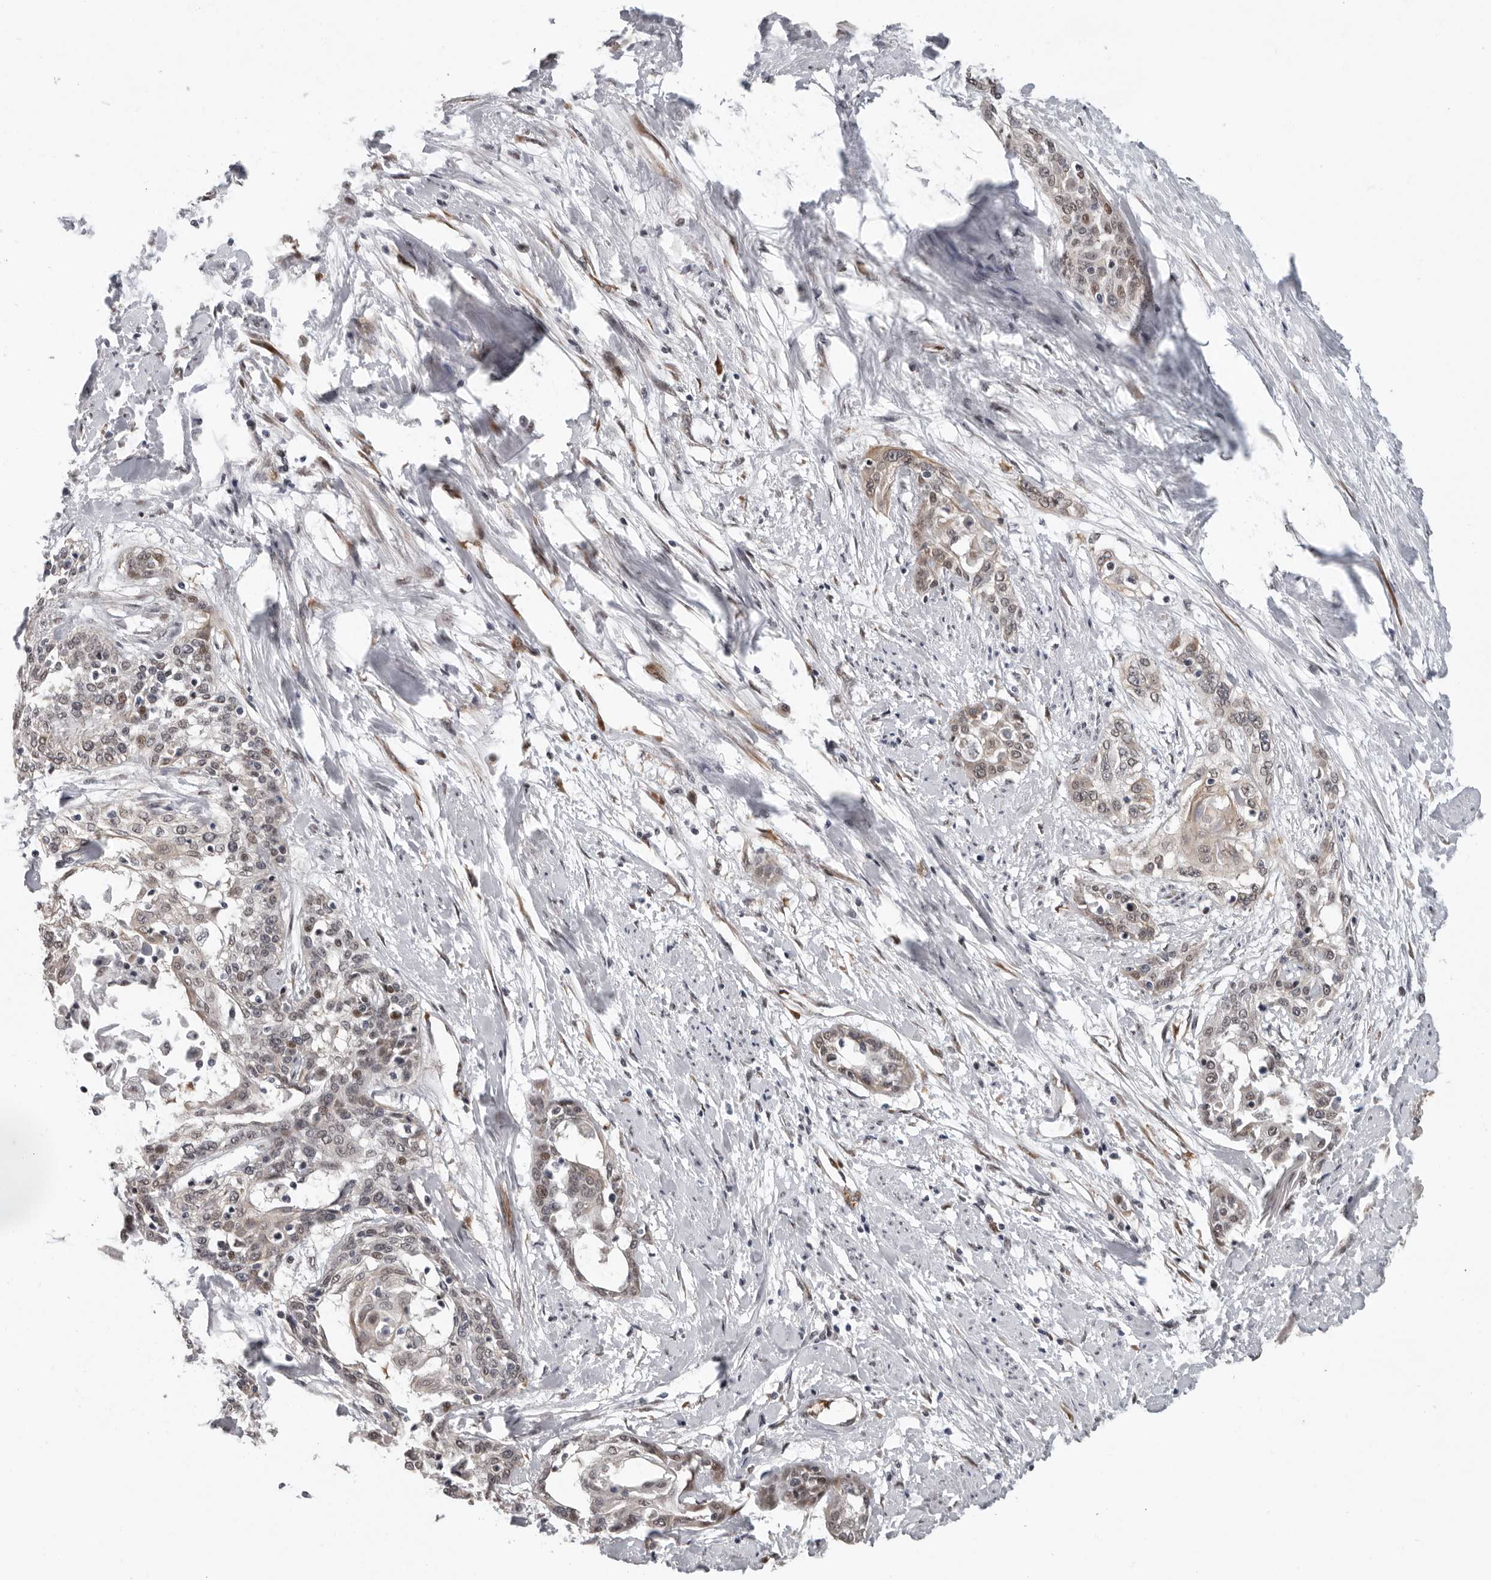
{"staining": {"intensity": "weak", "quantity": "<25%", "location": "cytoplasmic/membranous,nuclear"}, "tissue": "cervical cancer", "cell_type": "Tumor cells", "image_type": "cancer", "snomed": [{"axis": "morphology", "description": "Squamous cell carcinoma, NOS"}, {"axis": "topography", "description": "Cervix"}], "caption": "IHC micrograph of human squamous cell carcinoma (cervical) stained for a protein (brown), which demonstrates no positivity in tumor cells.", "gene": "RALGPS2", "patient": {"sex": "female", "age": 57}}